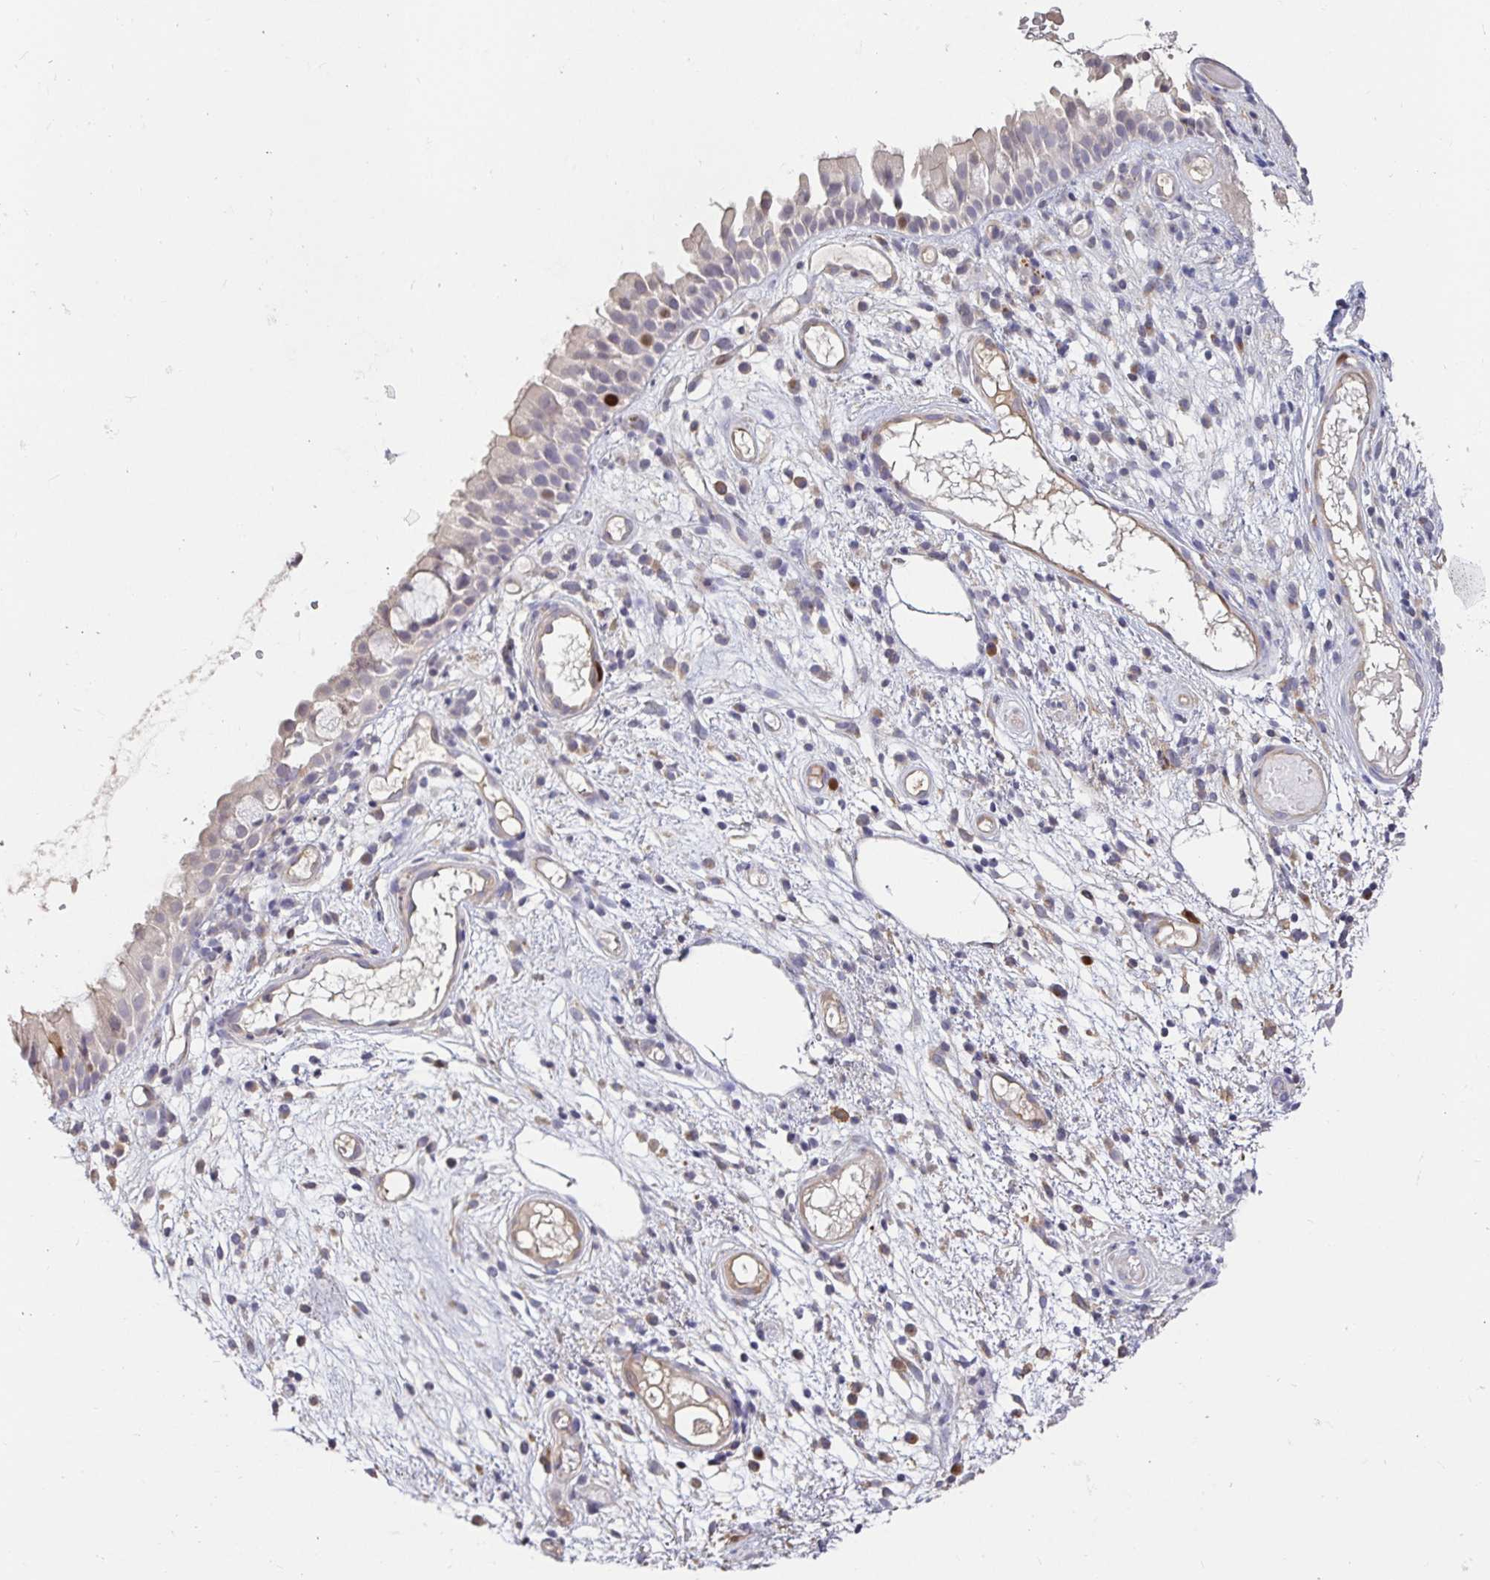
{"staining": {"intensity": "moderate", "quantity": "<25%", "location": "nuclear"}, "tissue": "nasopharynx", "cell_type": "Respiratory epithelial cells", "image_type": "normal", "snomed": [{"axis": "morphology", "description": "Normal tissue, NOS"}, {"axis": "morphology", "description": "Inflammation, NOS"}, {"axis": "topography", "description": "Nasopharynx"}], "caption": "IHC image of unremarkable nasopharynx: nasopharynx stained using immunohistochemistry (IHC) reveals low levels of moderate protein expression localized specifically in the nuclear of respiratory epithelial cells, appearing as a nuclear brown color.", "gene": "ANLN", "patient": {"sex": "male", "age": 54}}